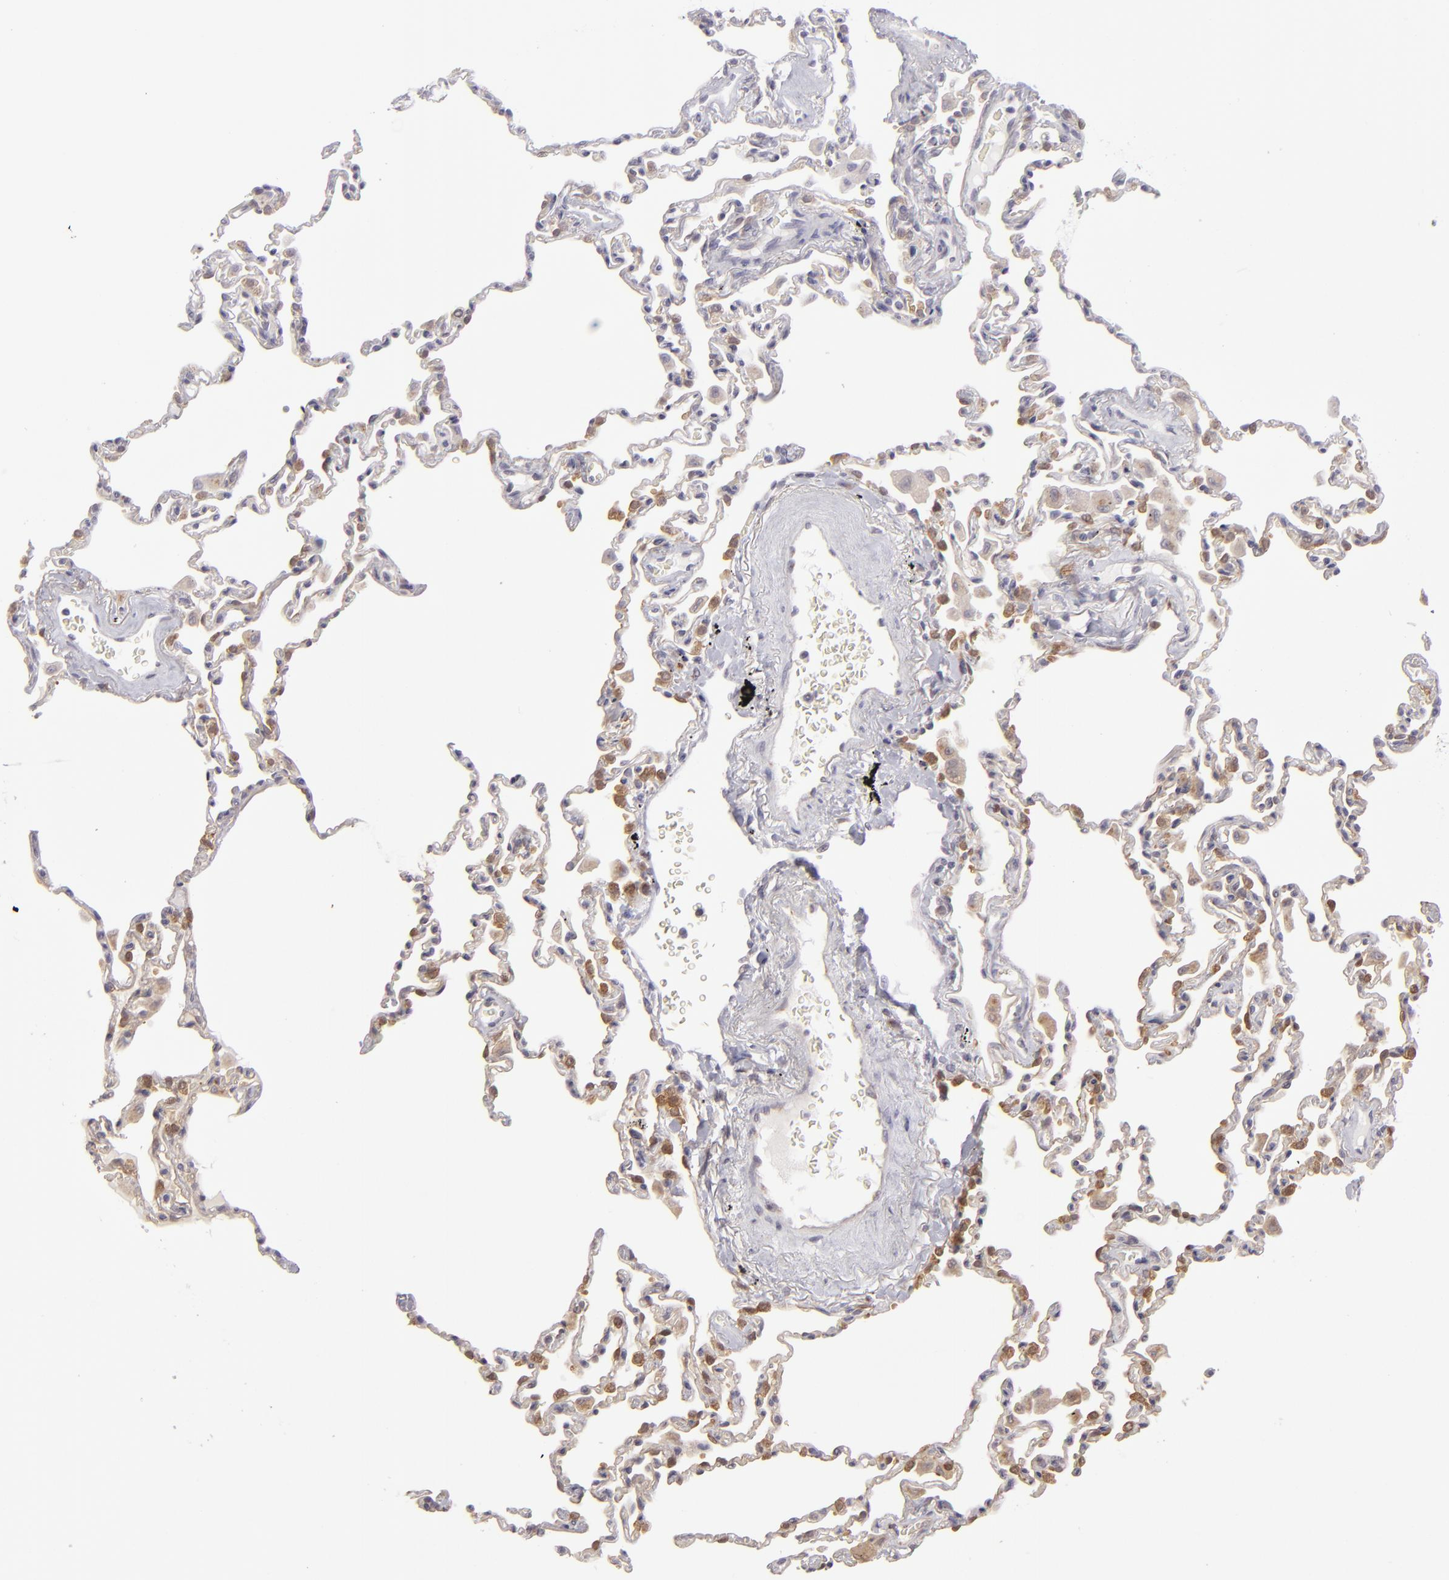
{"staining": {"intensity": "negative", "quantity": "none", "location": "none"}, "tissue": "lung", "cell_type": "Alveolar cells", "image_type": "normal", "snomed": [{"axis": "morphology", "description": "Normal tissue, NOS"}, {"axis": "topography", "description": "Lung"}], "caption": "Immunohistochemistry photomicrograph of unremarkable lung: human lung stained with DAB (3,3'-diaminobenzidine) displays no significant protein expression in alveolar cells. The staining was performed using DAB to visualize the protein expression in brown, while the nuclei were stained in blue with hematoxylin (Magnification: 20x).", "gene": "SH2D4A", "patient": {"sex": "male", "age": 59}}